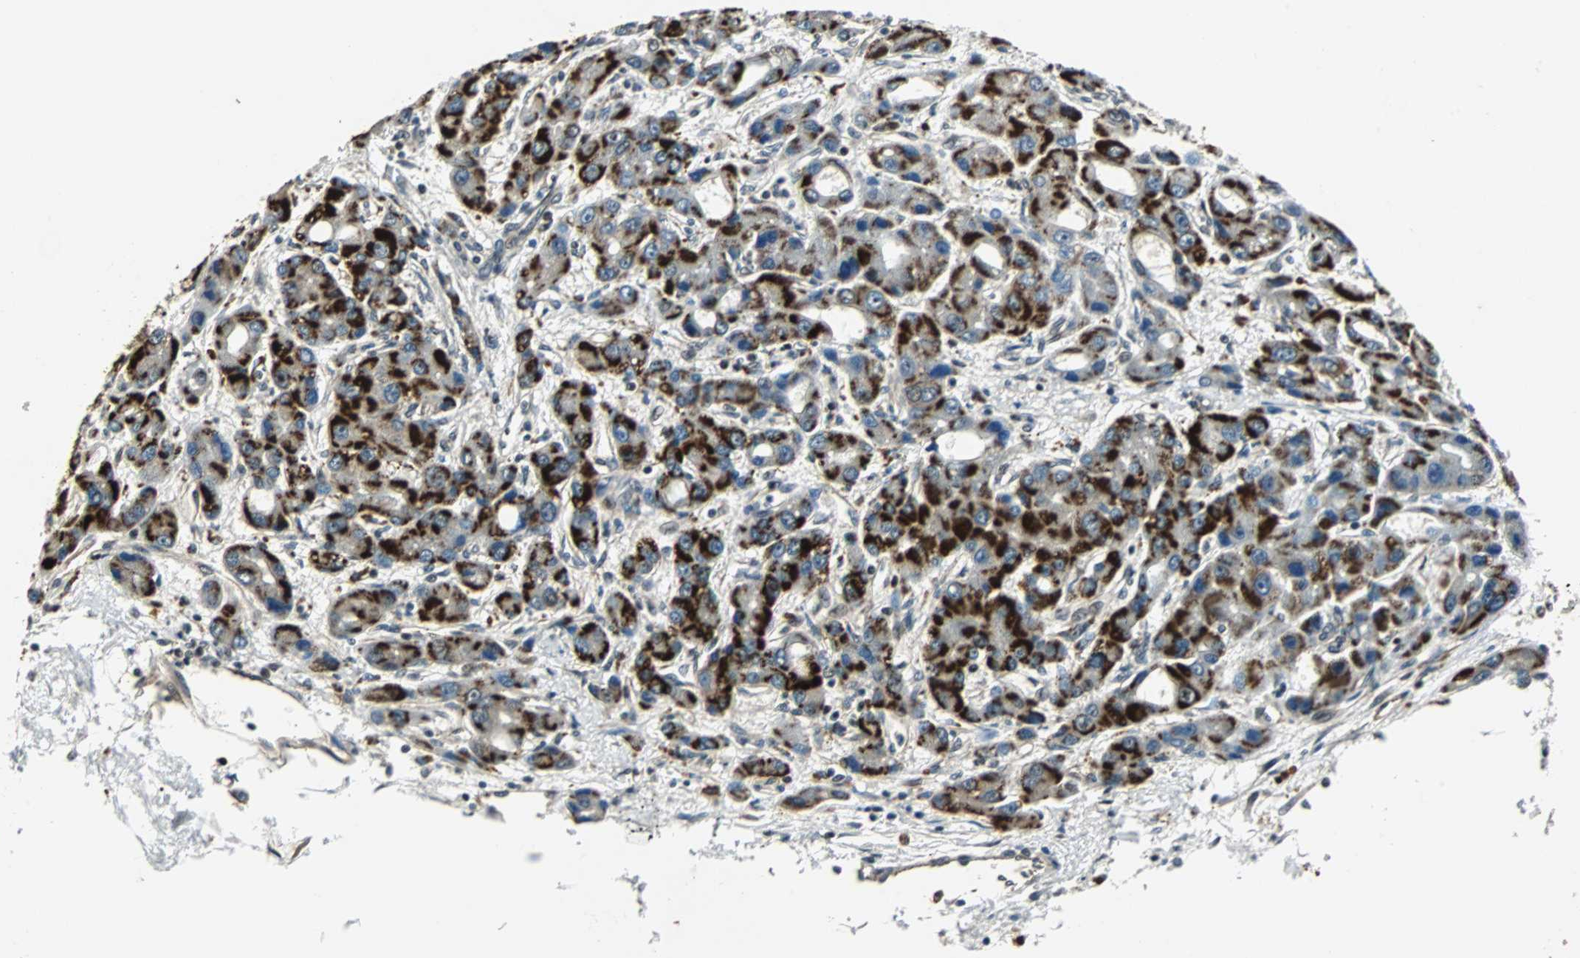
{"staining": {"intensity": "strong", "quantity": ">75%", "location": "cytoplasmic/membranous"}, "tissue": "liver cancer", "cell_type": "Tumor cells", "image_type": "cancer", "snomed": [{"axis": "morphology", "description": "Carcinoma, Hepatocellular, NOS"}, {"axis": "topography", "description": "Liver"}], "caption": "Protein staining displays strong cytoplasmic/membranous positivity in about >75% of tumor cells in hepatocellular carcinoma (liver). (IHC, brightfield microscopy, high magnification).", "gene": "MED4", "patient": {"sex": "male", "age": 55}}